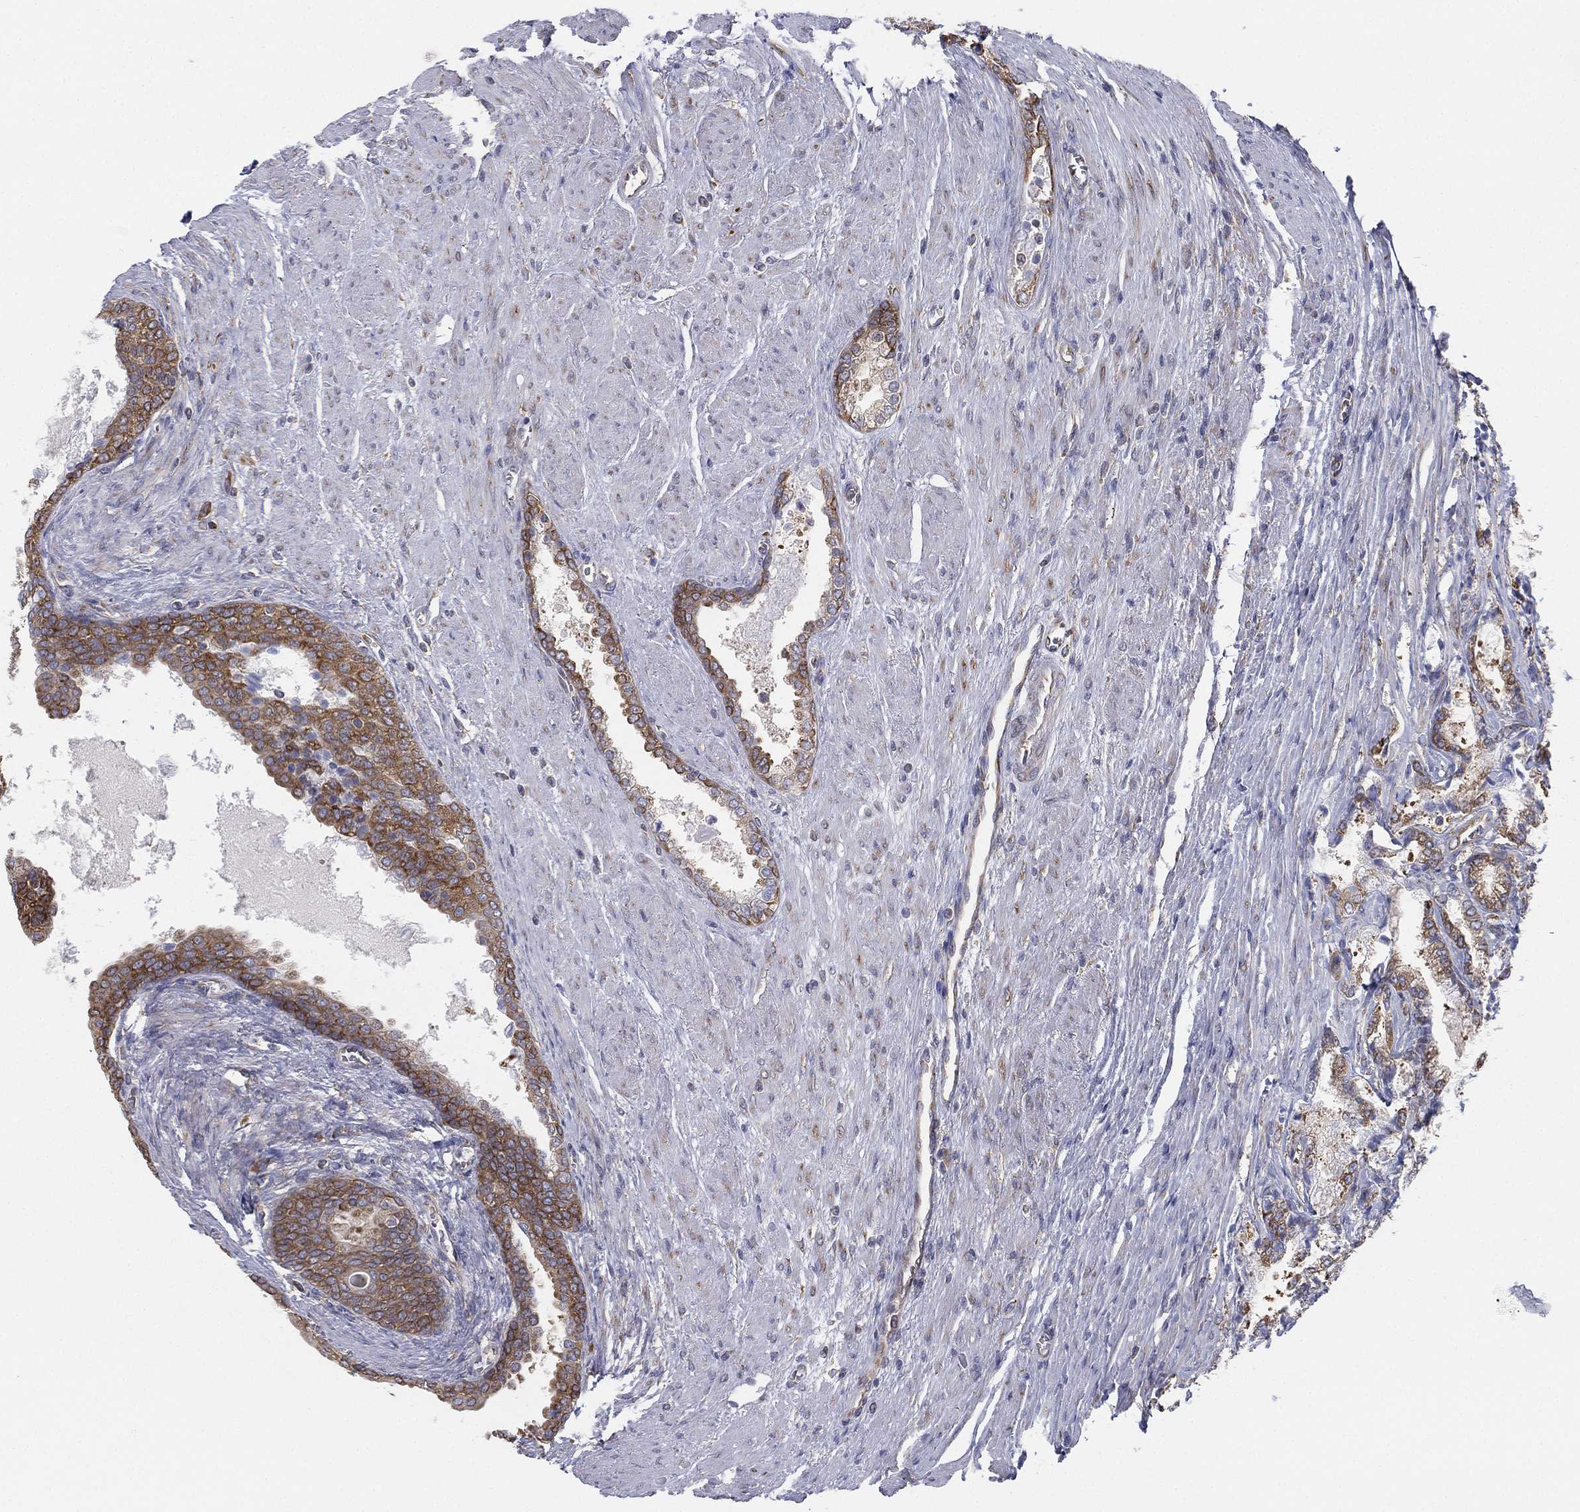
{"staining": {"intensity": "strong", "quantity": ">75%", "location": "cytoplasmic/membranous"}, "tissue": "prostate cancer", "cell_type": "Tumor cells", "image_type": "cancer", "snomed": [{"axis": "morphology", "description": "Adenocarcinoma, NOS"}, {"axis": "topography", "description": "Prostate and seminal vesicle, NOS"}, {"axis": "topography", "description": "Prostate"}], "caption": "Protein staining reveals strong cytoplasmic/membranous positivity in about >75% of tumor cells in prostate cancer (adenocarcinoma). The protein of interest is stained brown, and the nuclei are stained in blue (DAB IHC with brightfield microscopy, high magnification).", "gene": "FARSA", "patient": {"sex": "male", "age": 62}}